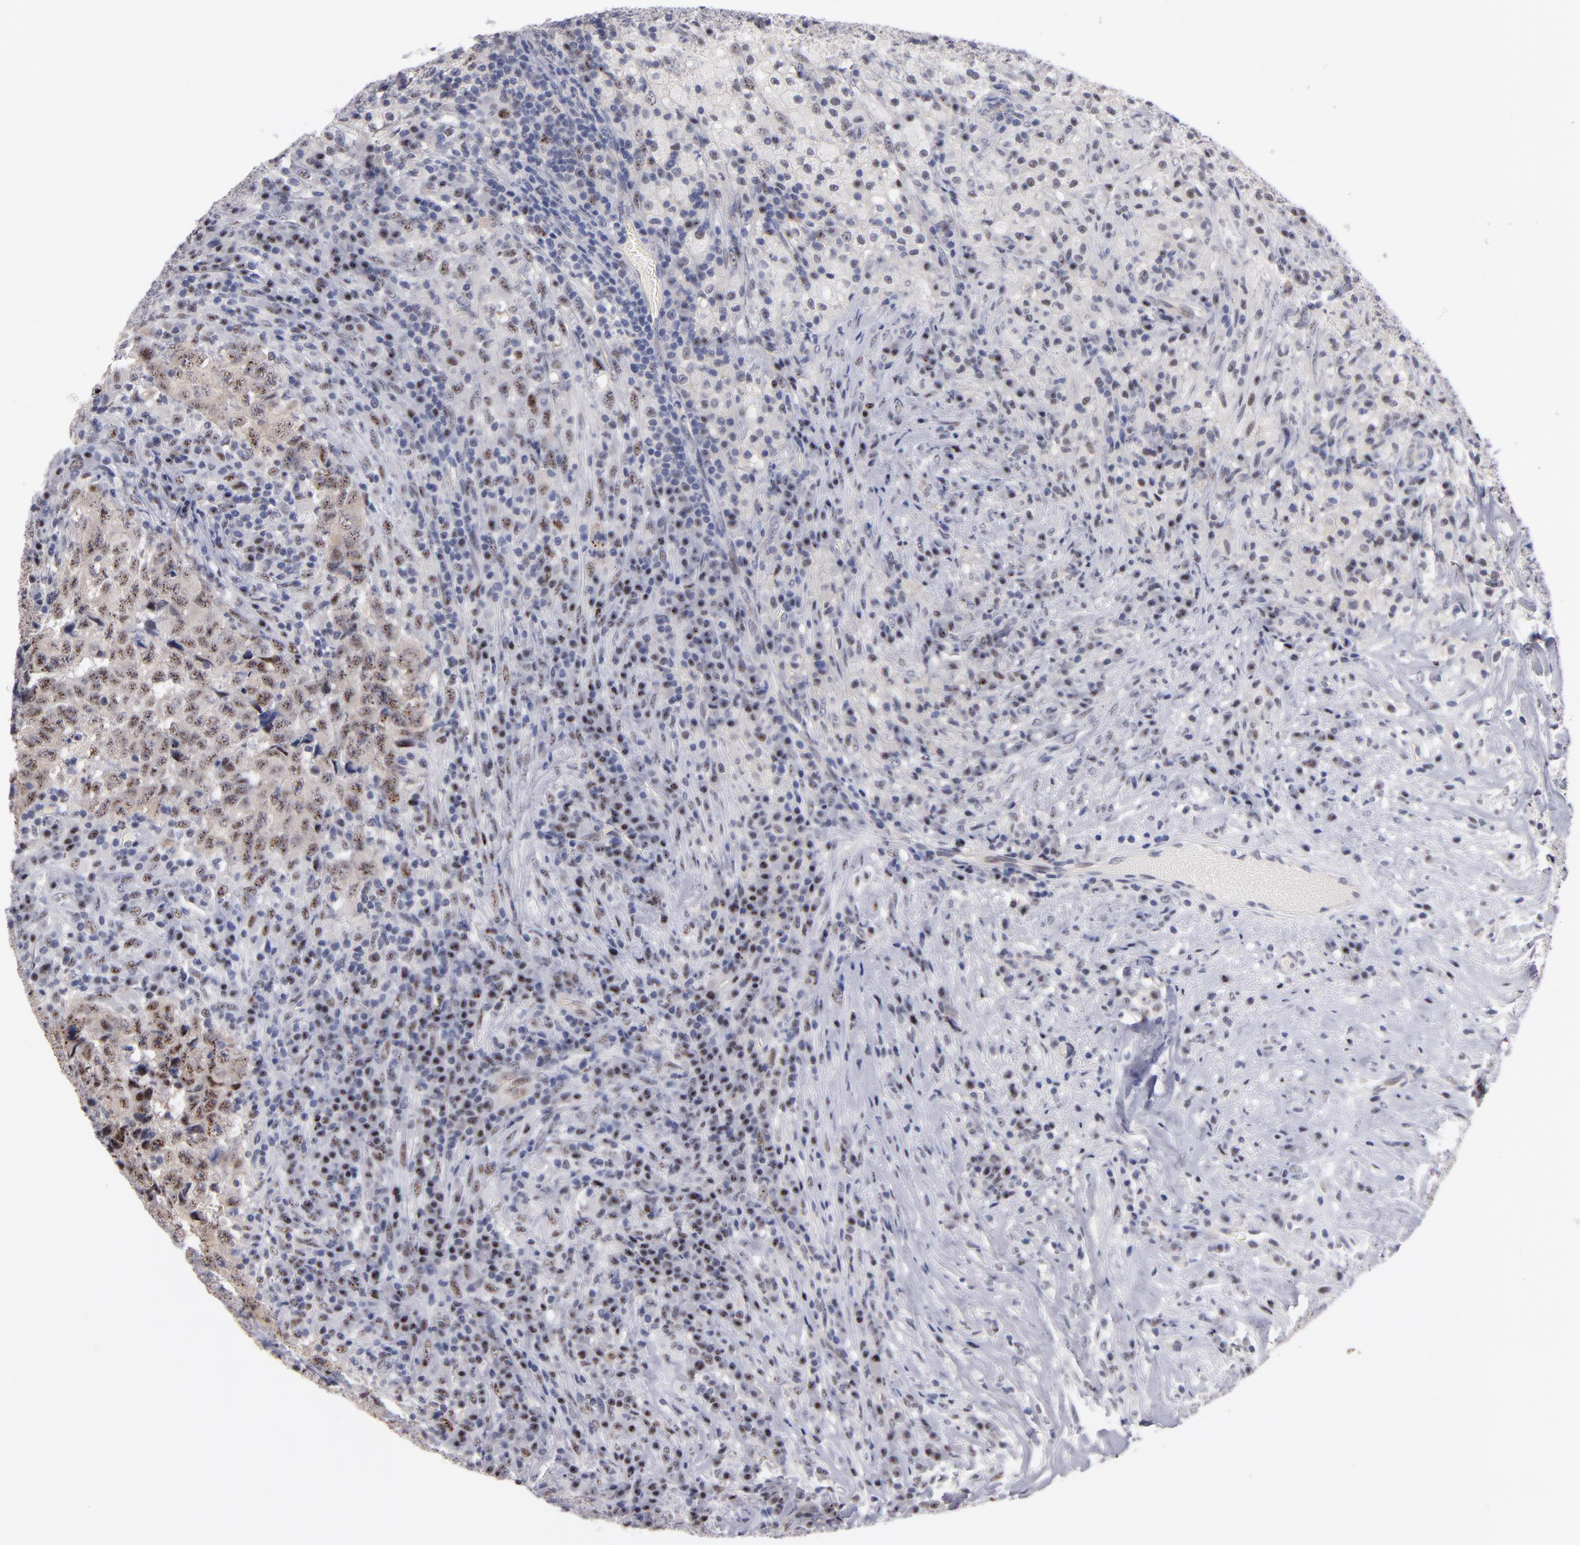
{"staining": {"intensity": "moderate", "quantity": "25%-75%", "location": "nuclear"}, "tissue": "testis cancer", "cell_type": "Tumor cells", "image_type": "cancer", "snomed": [{"axis": "morphology", "description": "Necrosis, NOS"}, {"axis": "morphology", "description": "Carcinoma, Embryonal, NOS"}, {"axis": "topography", "description": "Testis"}], "caption": "The photomicrograph exhibits a brown stain indicating the presence of a protein in the nuclear of tumor cells in testis cancer.", "gene": "RAF1", "patient": {"sex": "male", "age": 19}}